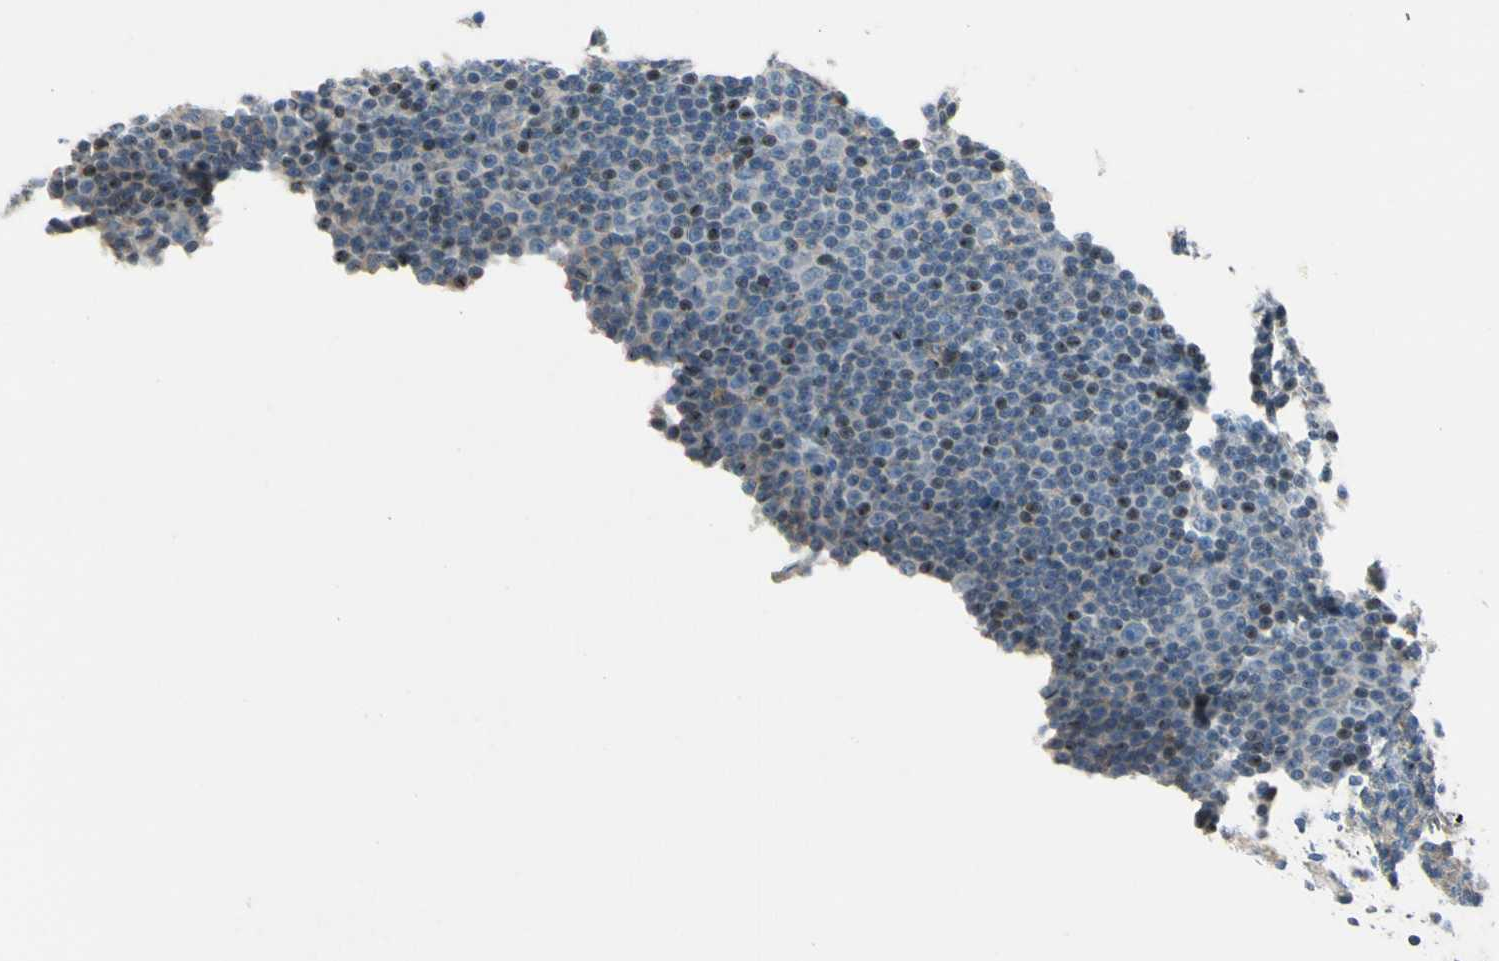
{"staining": {"intensity": "weak", "quantity": "<25%", "location": "cytoplasmic/membranous"}, "tissue": "lymphoma", "cell_type": "Tumor cells", "image_type": "cancer", "snomed": [{"axis": "morphology", "description": "Malignant lymphoma, non-Hodgkin's type, Low grade"}, {"axis": "topography", "description": "Lymph node"}], "caption": "This is an IHC histopathology image of human low-grade malignant lymphoma, non-Hodgkin's type. There is no expression in tumor cells.", "gene": "CDH6", "patient": {"sex": "female", "age": 67}}